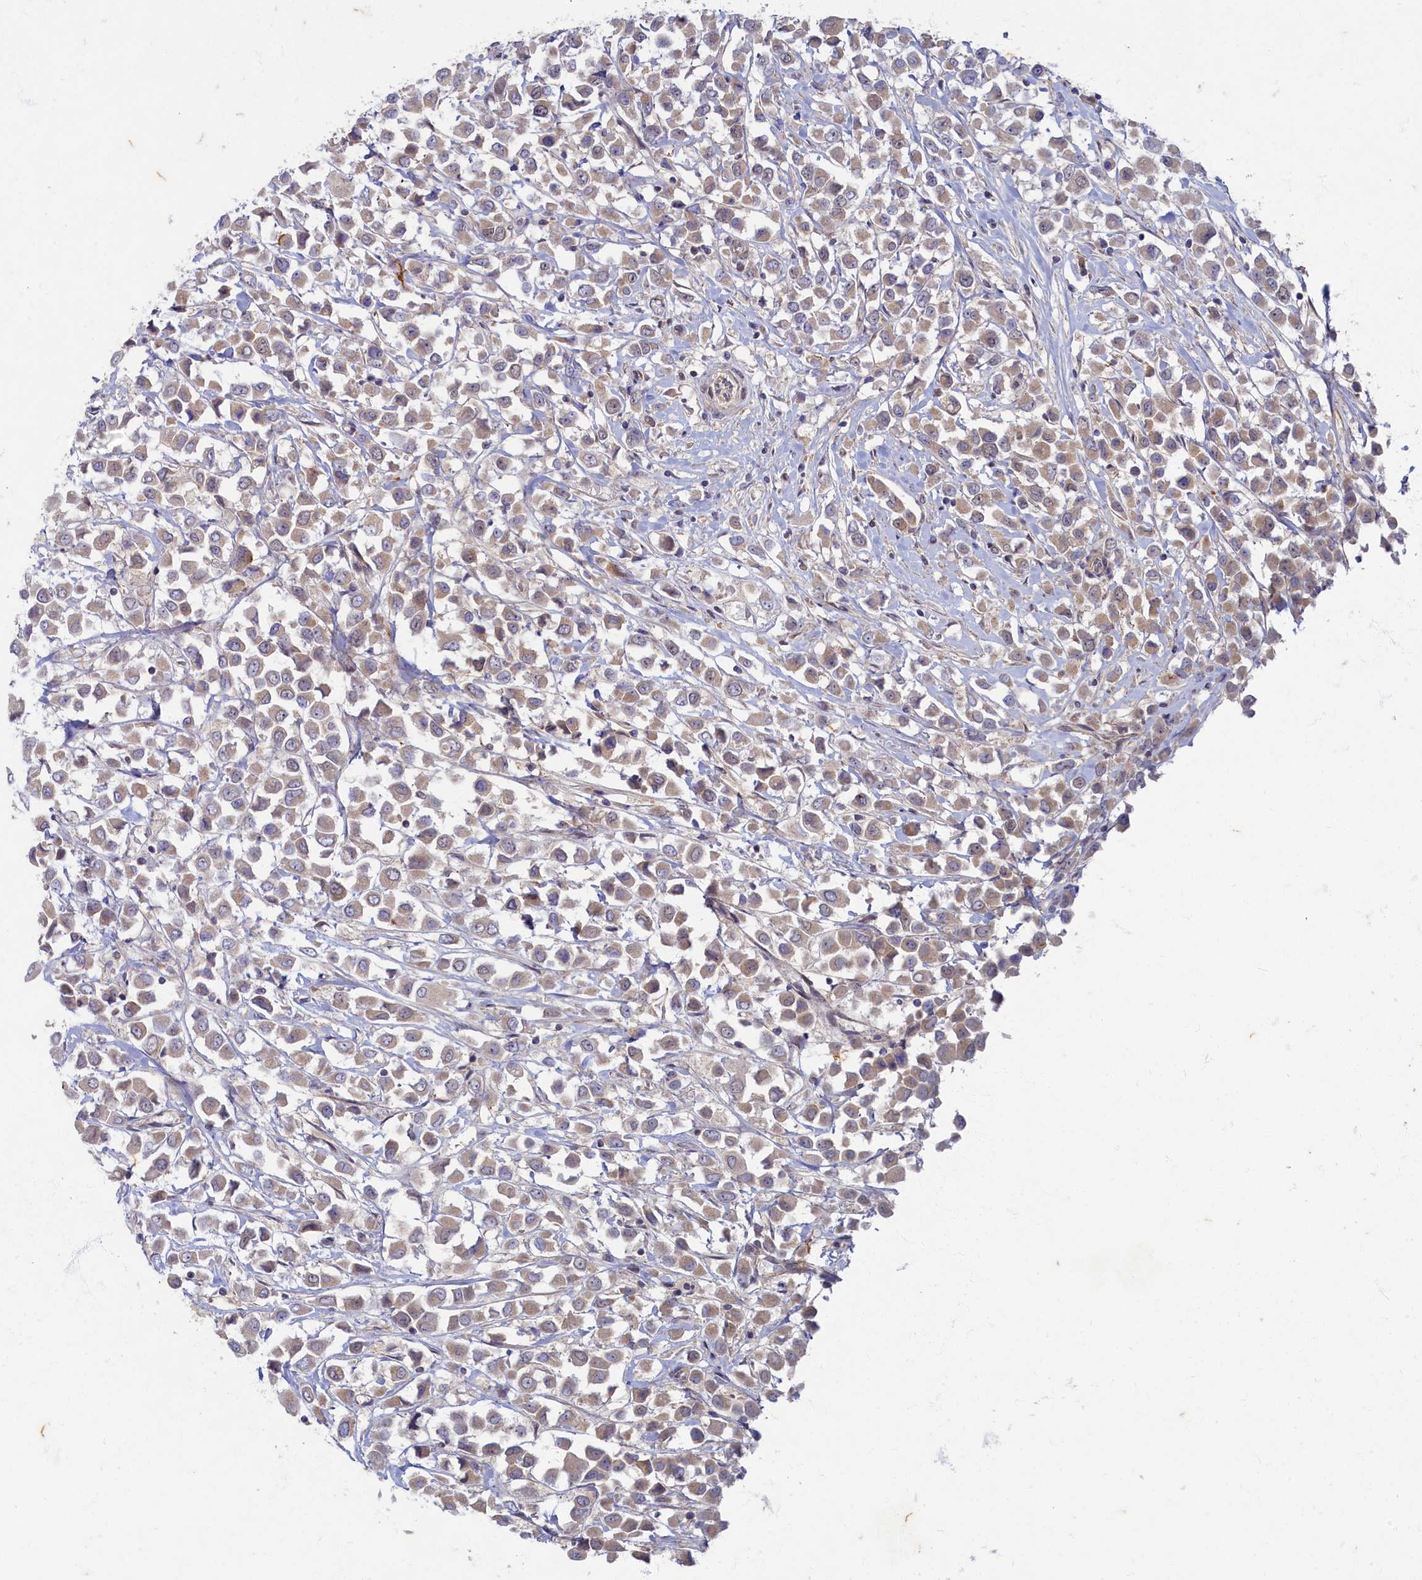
{"staining": {"intensity": "weak", "quantity": "25%-75%", "location": "cytoplasmic/membranous"}, "tissue": "breast cancer", "cell_type": "Tumor cells", "image_type": "cancer", "snomed": [{"axis": "morphology", "description": "Duct carcinoma"}, {"axis": "topography", "description": "Breast"}], "caption": "This photomicrograph shows immunohistochemistry (IHC) staining of human breast invasive ductal carcinoma, with low weak cytoplasmic/membranous staining in about 25%-75% of tumor cells.", "gene": "WDR59", "patient": {"sex": "female", "age": 61}}